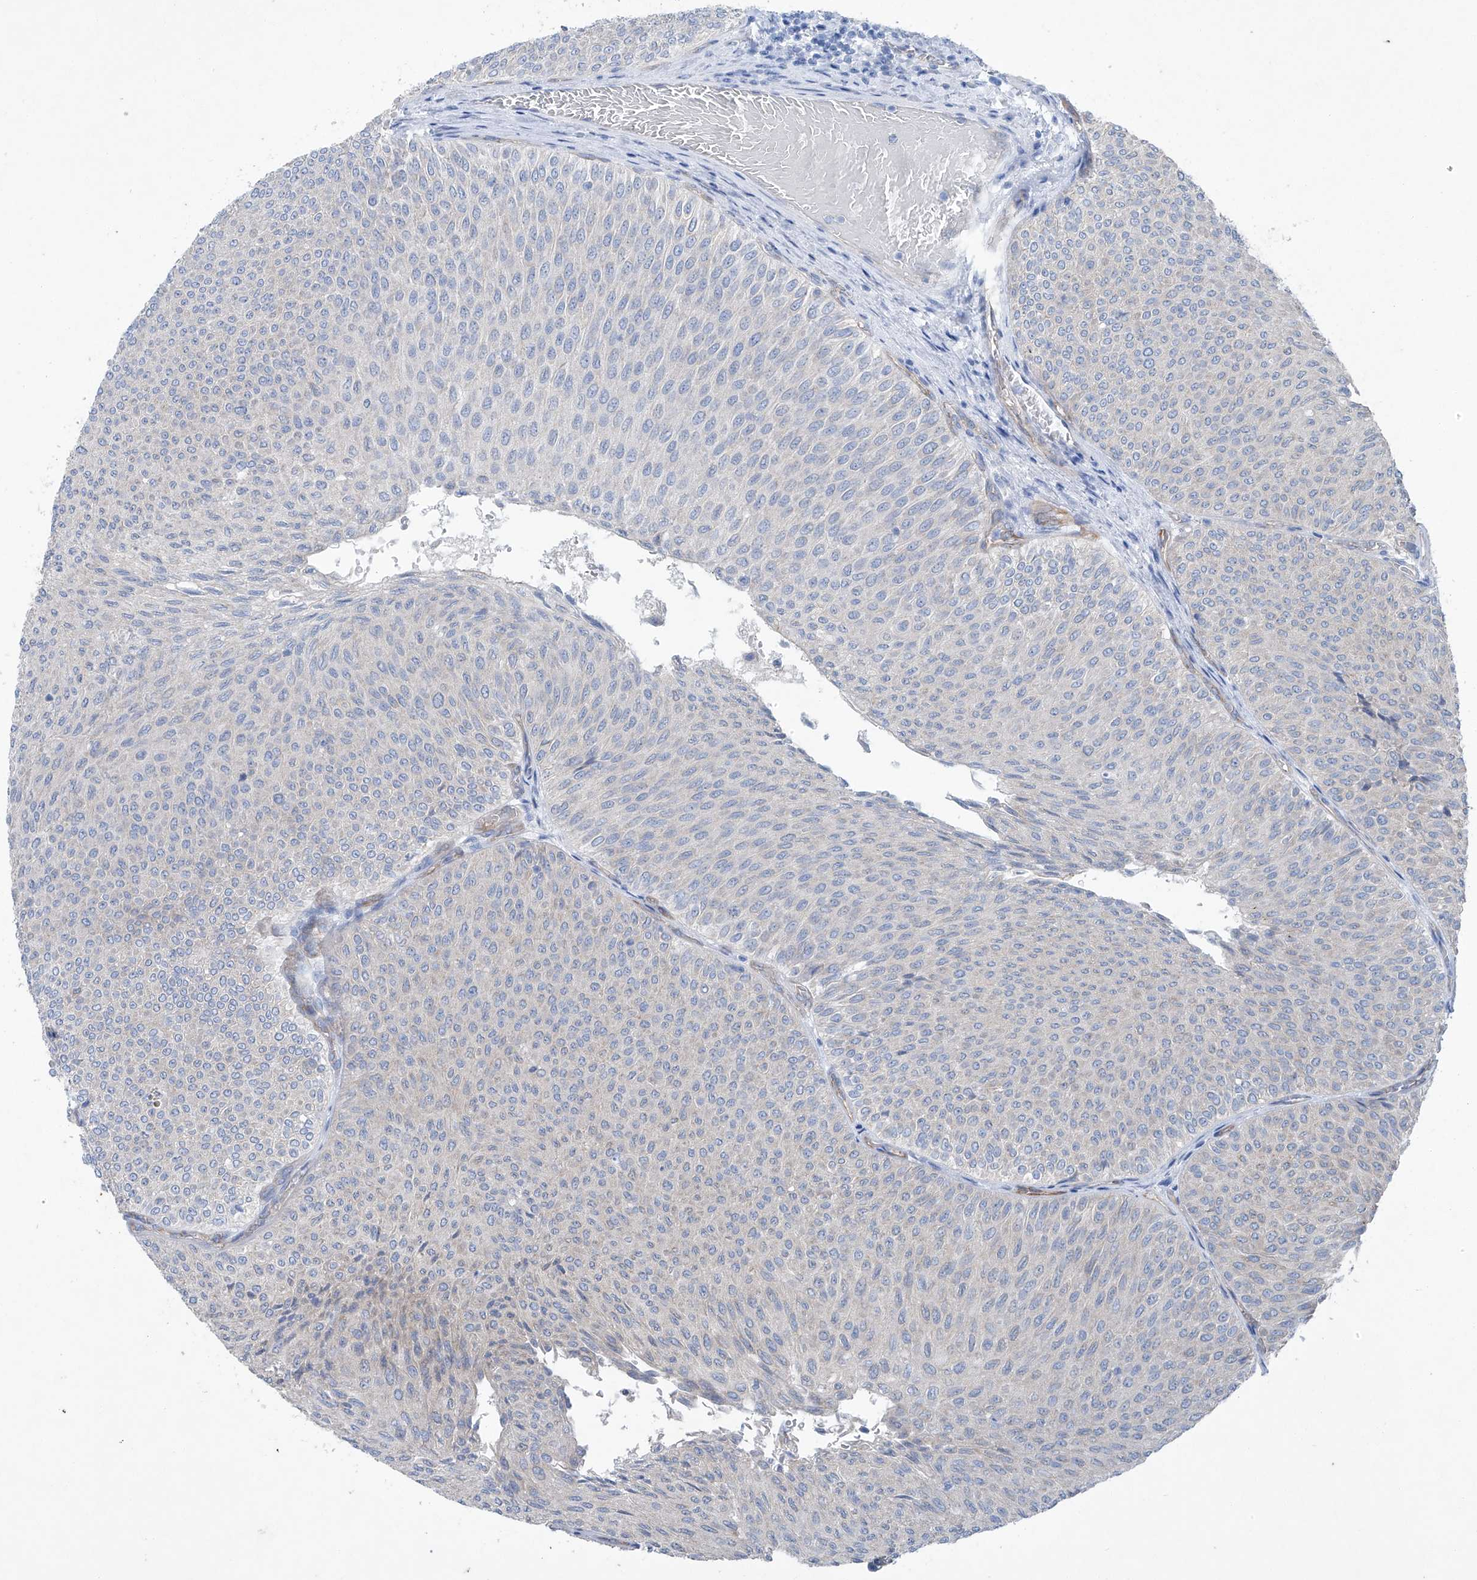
{"staining": {"intensity": "negative", "quantity": "none", "location": "none"}, "tissue": "urothelial cancer", "cell_type": "Tumor cells", "image_type": "cancer", "snomed": [{"axis": "morphology", "description": "Urothelial carcinoma, Low grade"}, {"axis": "topography", "description": "Urinary bladder"}], "caption": "An immunohistochemistry (IHC) image of urothelial carcinoma (low-grade) is shown. There is no staining in tumor cells of urothelial carcinoma (low-grade).", "gene": "MAGI1", "patient": {"sex": "male", "age": 78}}